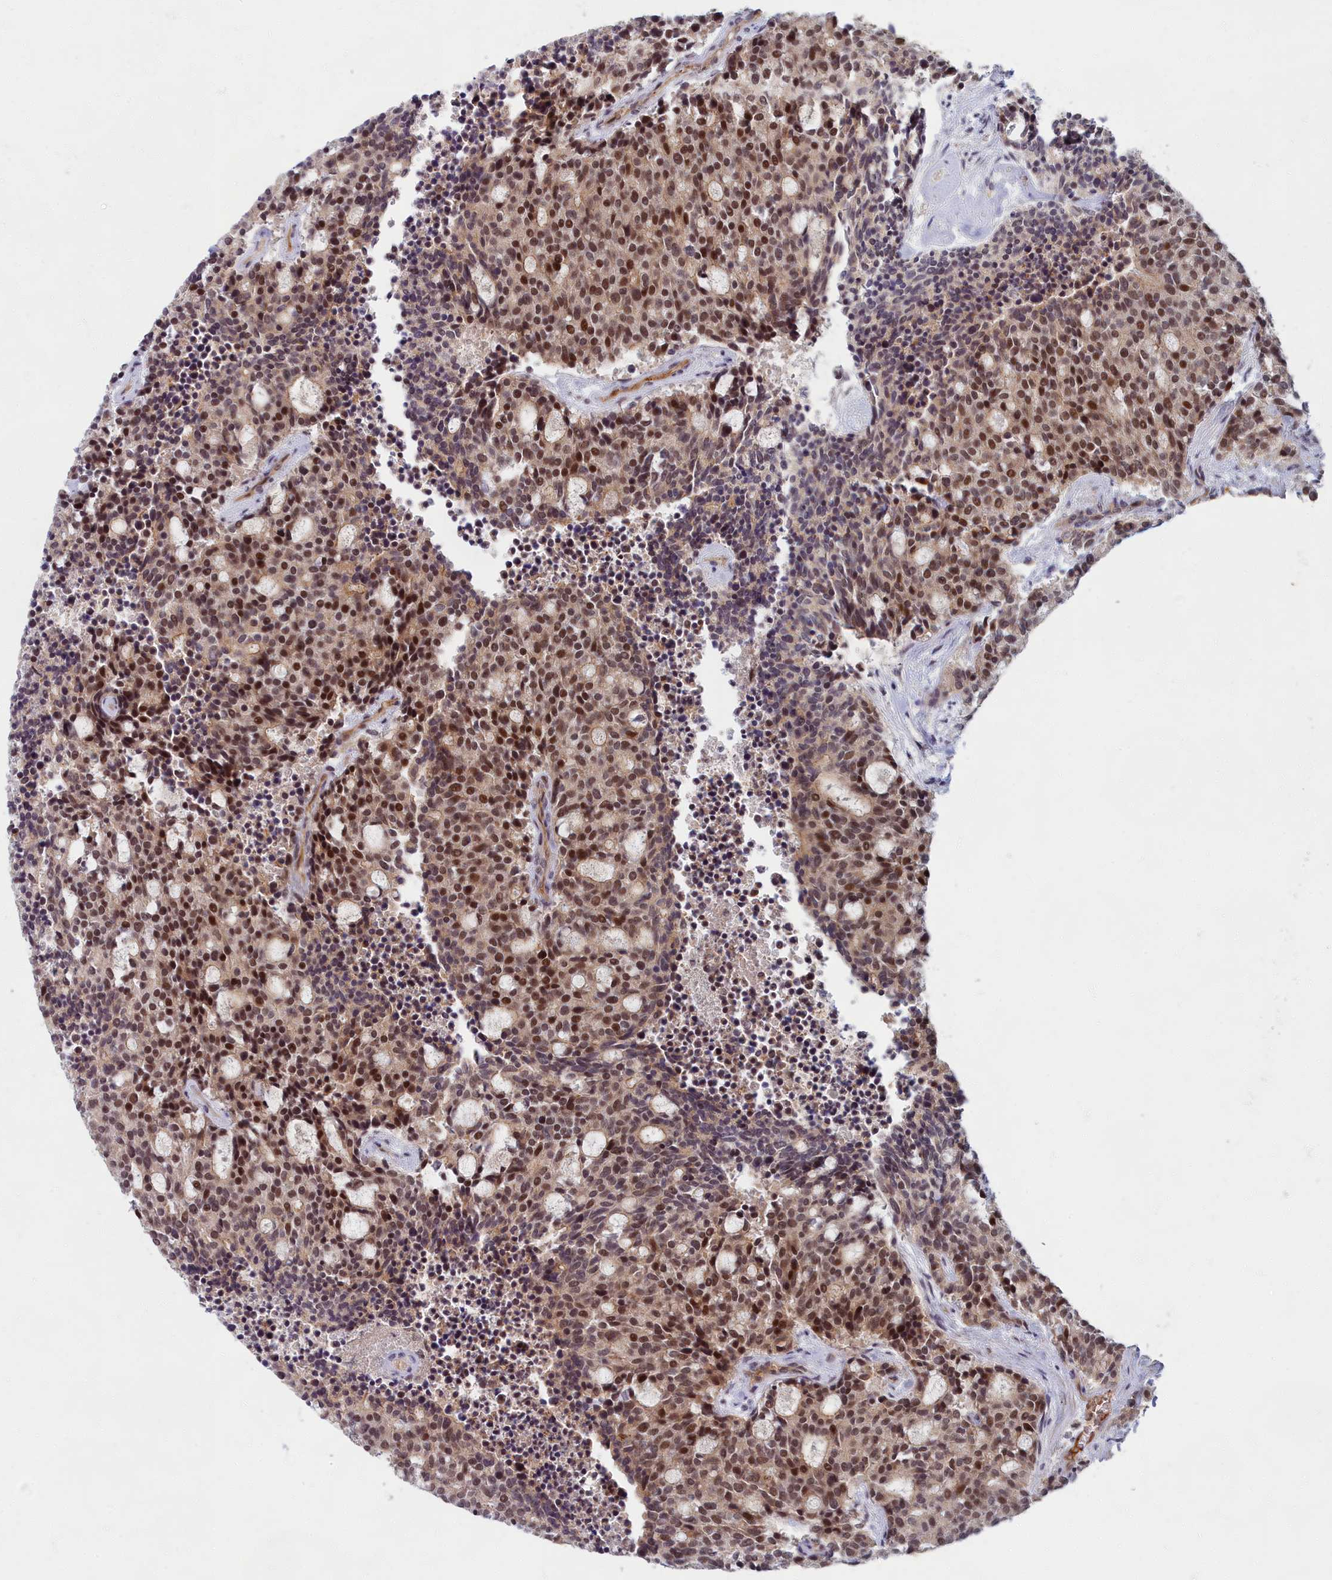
{"staining": {"intensity": "moderate", "quantity": ">75%", "location": "cytoplasmic/membranous,nuclear"}, "tissue": "carcinoid", "cell_type": "Tumor cells", "image_type": "cancer", "snomed": [{"axis": "morphology", "description": "Carcinoid, malignant, NOS"}, {"axis": "topography", "description": "Pancreas"}], "caption": "Human carcinoid stained for a protein (brown) reveals moderate cytoplasmic/membranous and nuclear positive staining in about >75% of tumor cells.", "gene": "EARS2", "patient": {"sex": "female", "age": 54}}